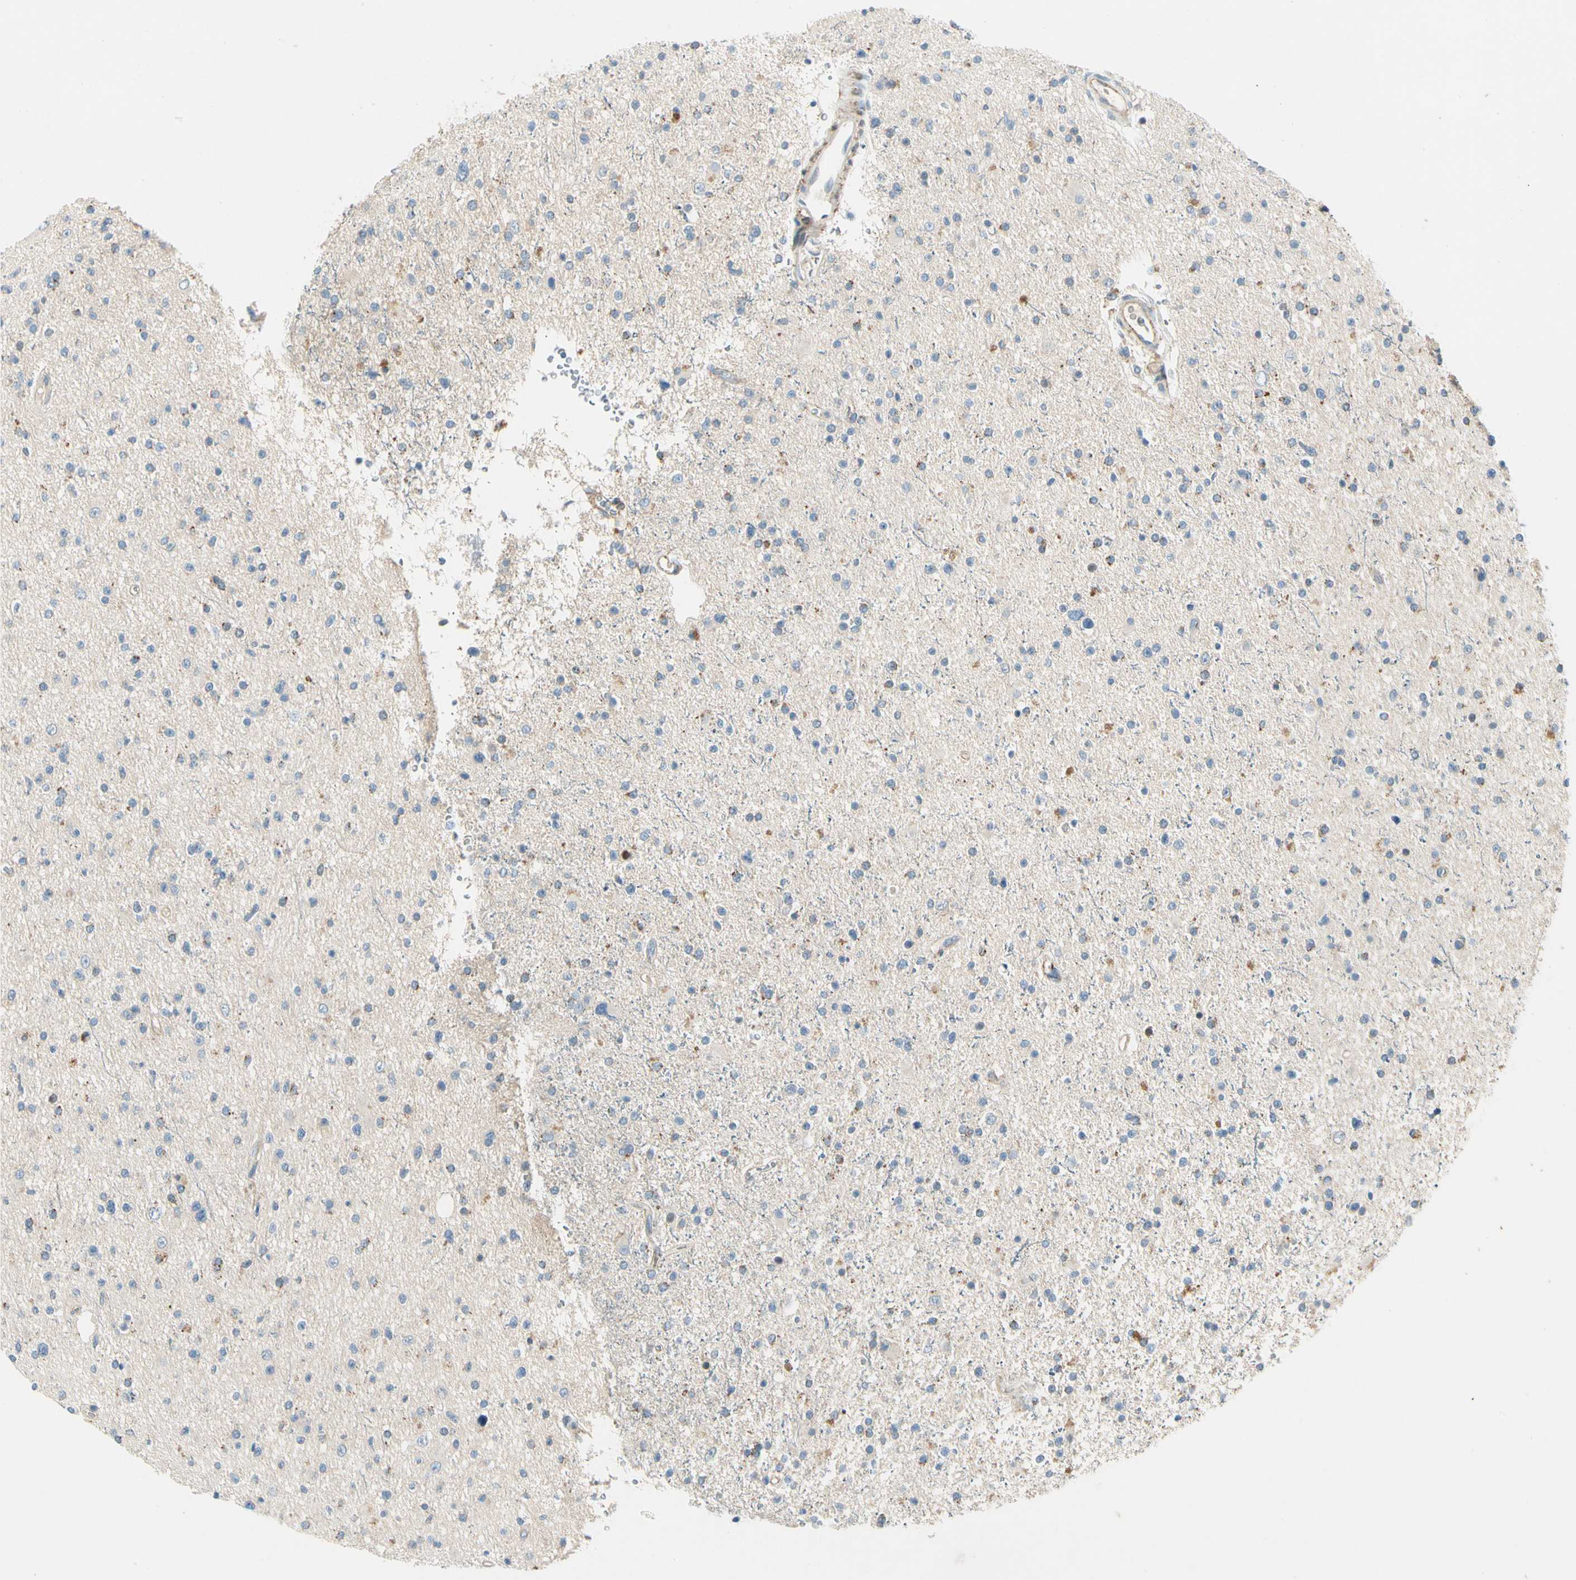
{"staining": {"intensity": "weak", "quantity": "<25%", "location": "cytoplasmic/membranous"}, "tissue": "glioma", "cell_type": "Tumor cells", "image_type": "cancer", "snomed": [{"axis": "morphology", "description": "Glioma, malignant, High grade"}, {"axis": "topography", "description": "Brain"}], "caption": "DAB (3,3'-diaminobenzidine) immunohistochemical staining of glioma reveals no significant expression in tumor cells.", "gene": "CDH6", "patient": {"sex": "male", "age": 33}}